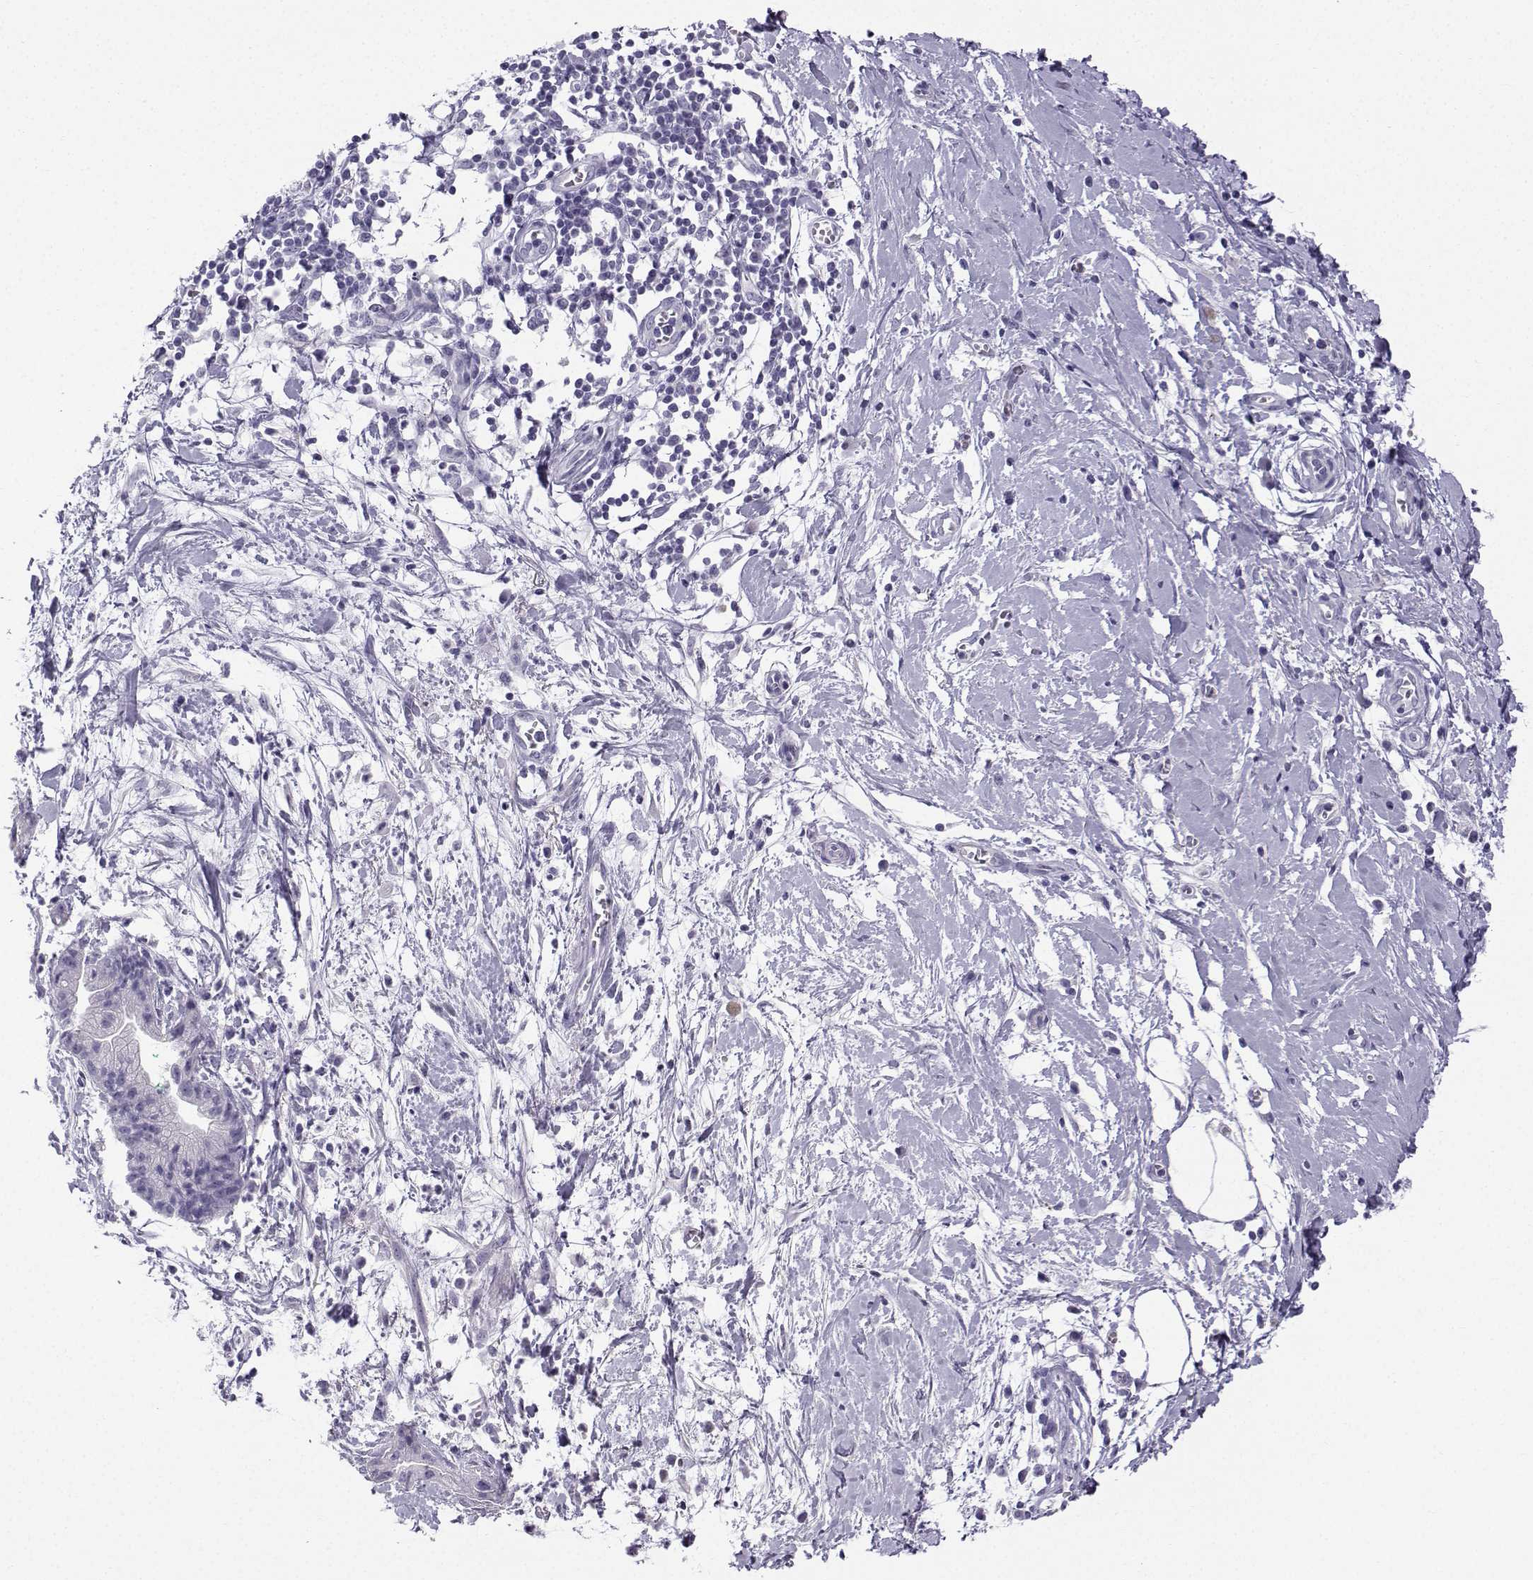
{"staining": {"intensity": "negative", "quantity": "none", "location": "none"}, "tissue": "pancreatic cancer", "cell_type": "Tumor cells", "image_type": "cancer", "snomed": [{"axis": "morphology", "description": "Normal tissue, NOS"}, {"axis": "morphology", "description": "Adenocarcinoma, NOS"}, {"axis": "topography", "description": "Lymph node"}, {"axis": "topography", "description": "Pancreas"}], "caption": "This is an immunohistochemistry (IHC) histopathology image of adenocarcinoma (pancreatic). There is no expression in tumor cells.", "gene": "ZBTB8B", "patient": {"sex": "female", "age": 58}}